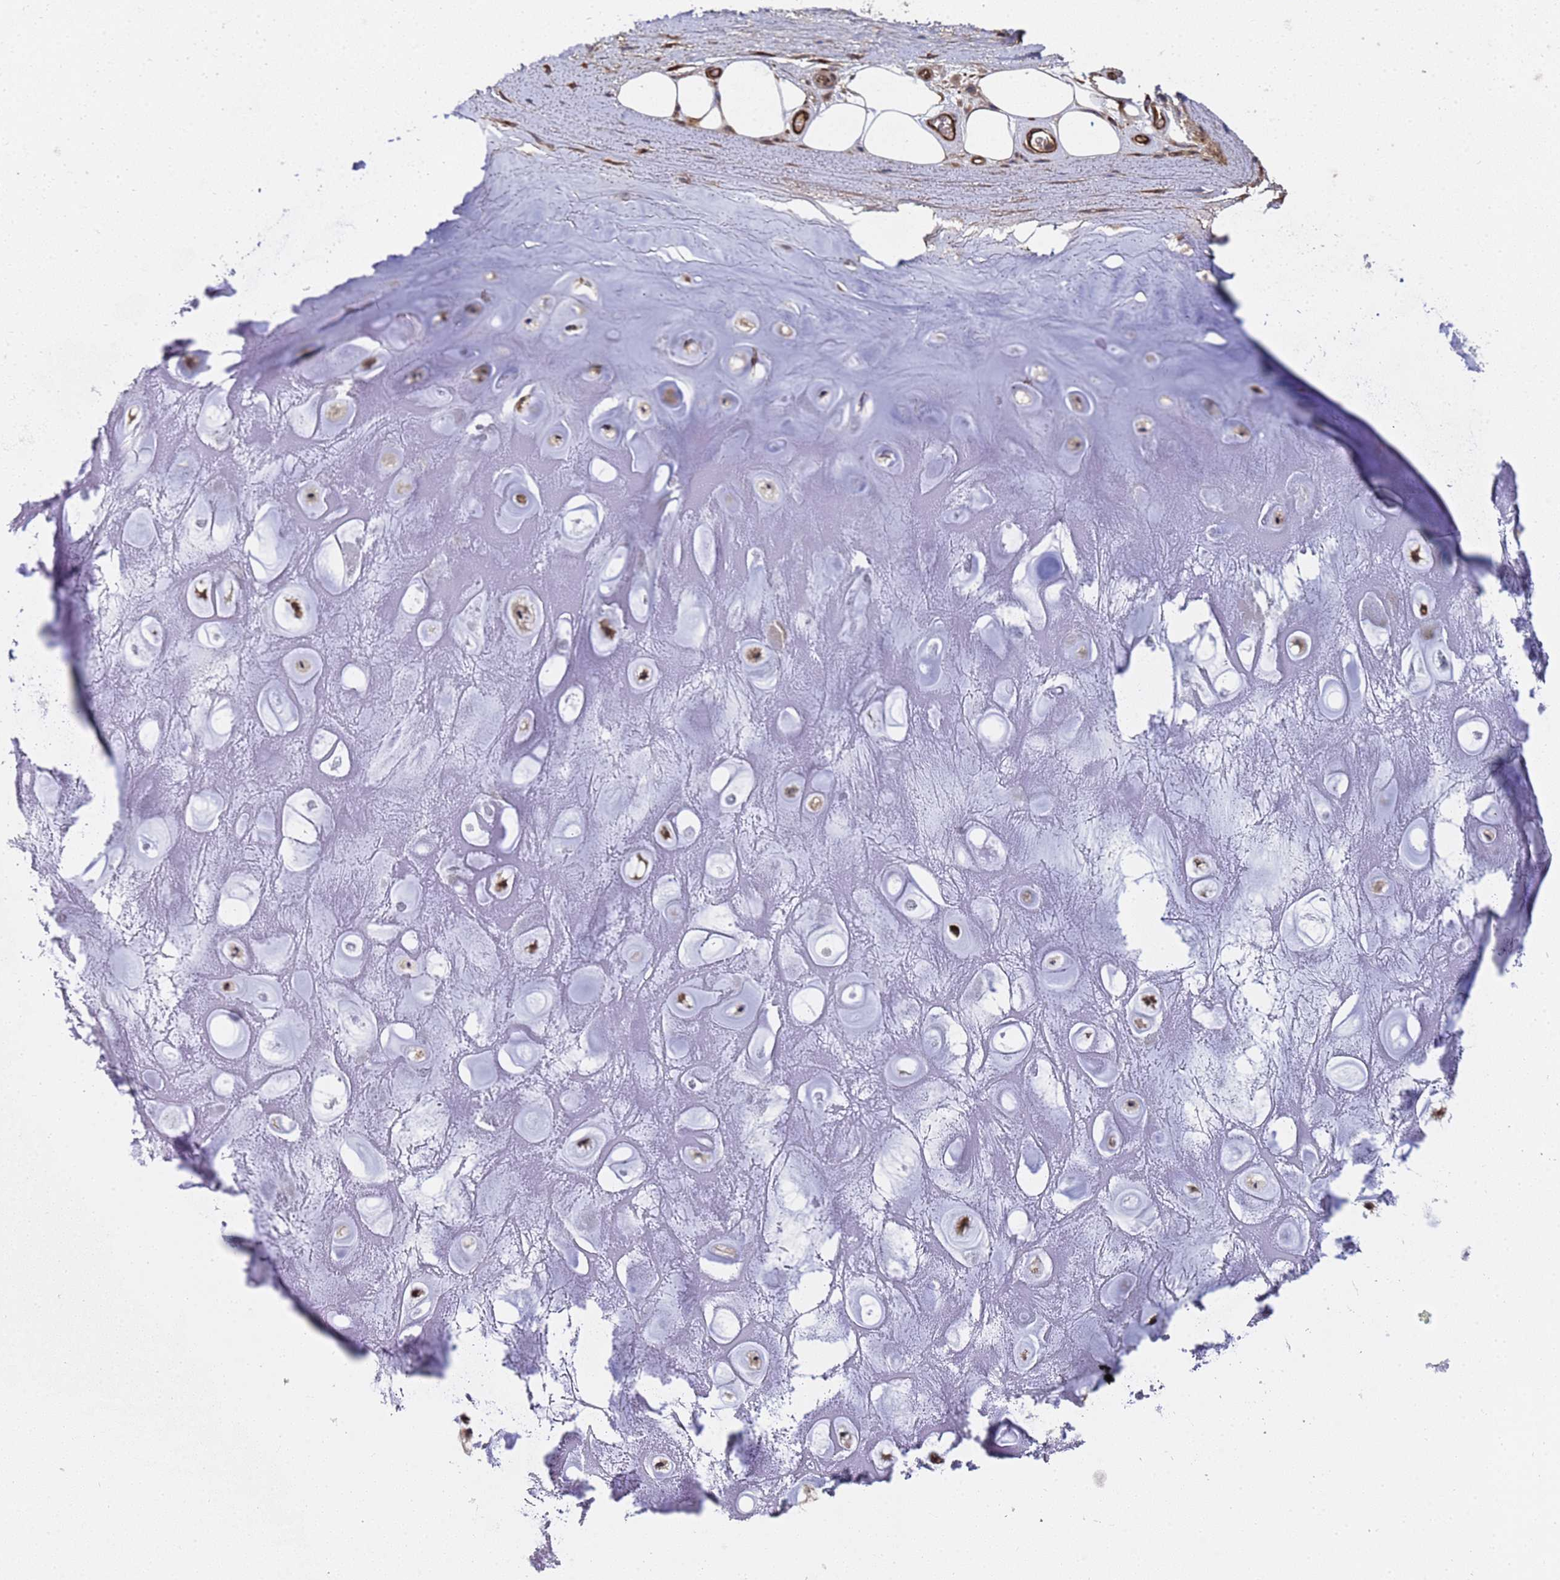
{"staining": {"intensity": "moderate", "quantity": ">75%", "location": "cytoplasmic/membranous"}, "tissue": "adipose tissue", "cell_type": "Adipocytes", "image_type": "normal", "snomed": [{"axis": "morphology", "description": "Normal tissue, NOS"}, {"axis": "topography", "description": "Cartilage tissue"}], "caption": "Protein expression analysis of normal human adipose tissue reveals moderate cytoplasmic/membranous staining in about >75% of adipocytes.", "gene": "MOCS1", "patient": {"sex": "male", "age": 81}}